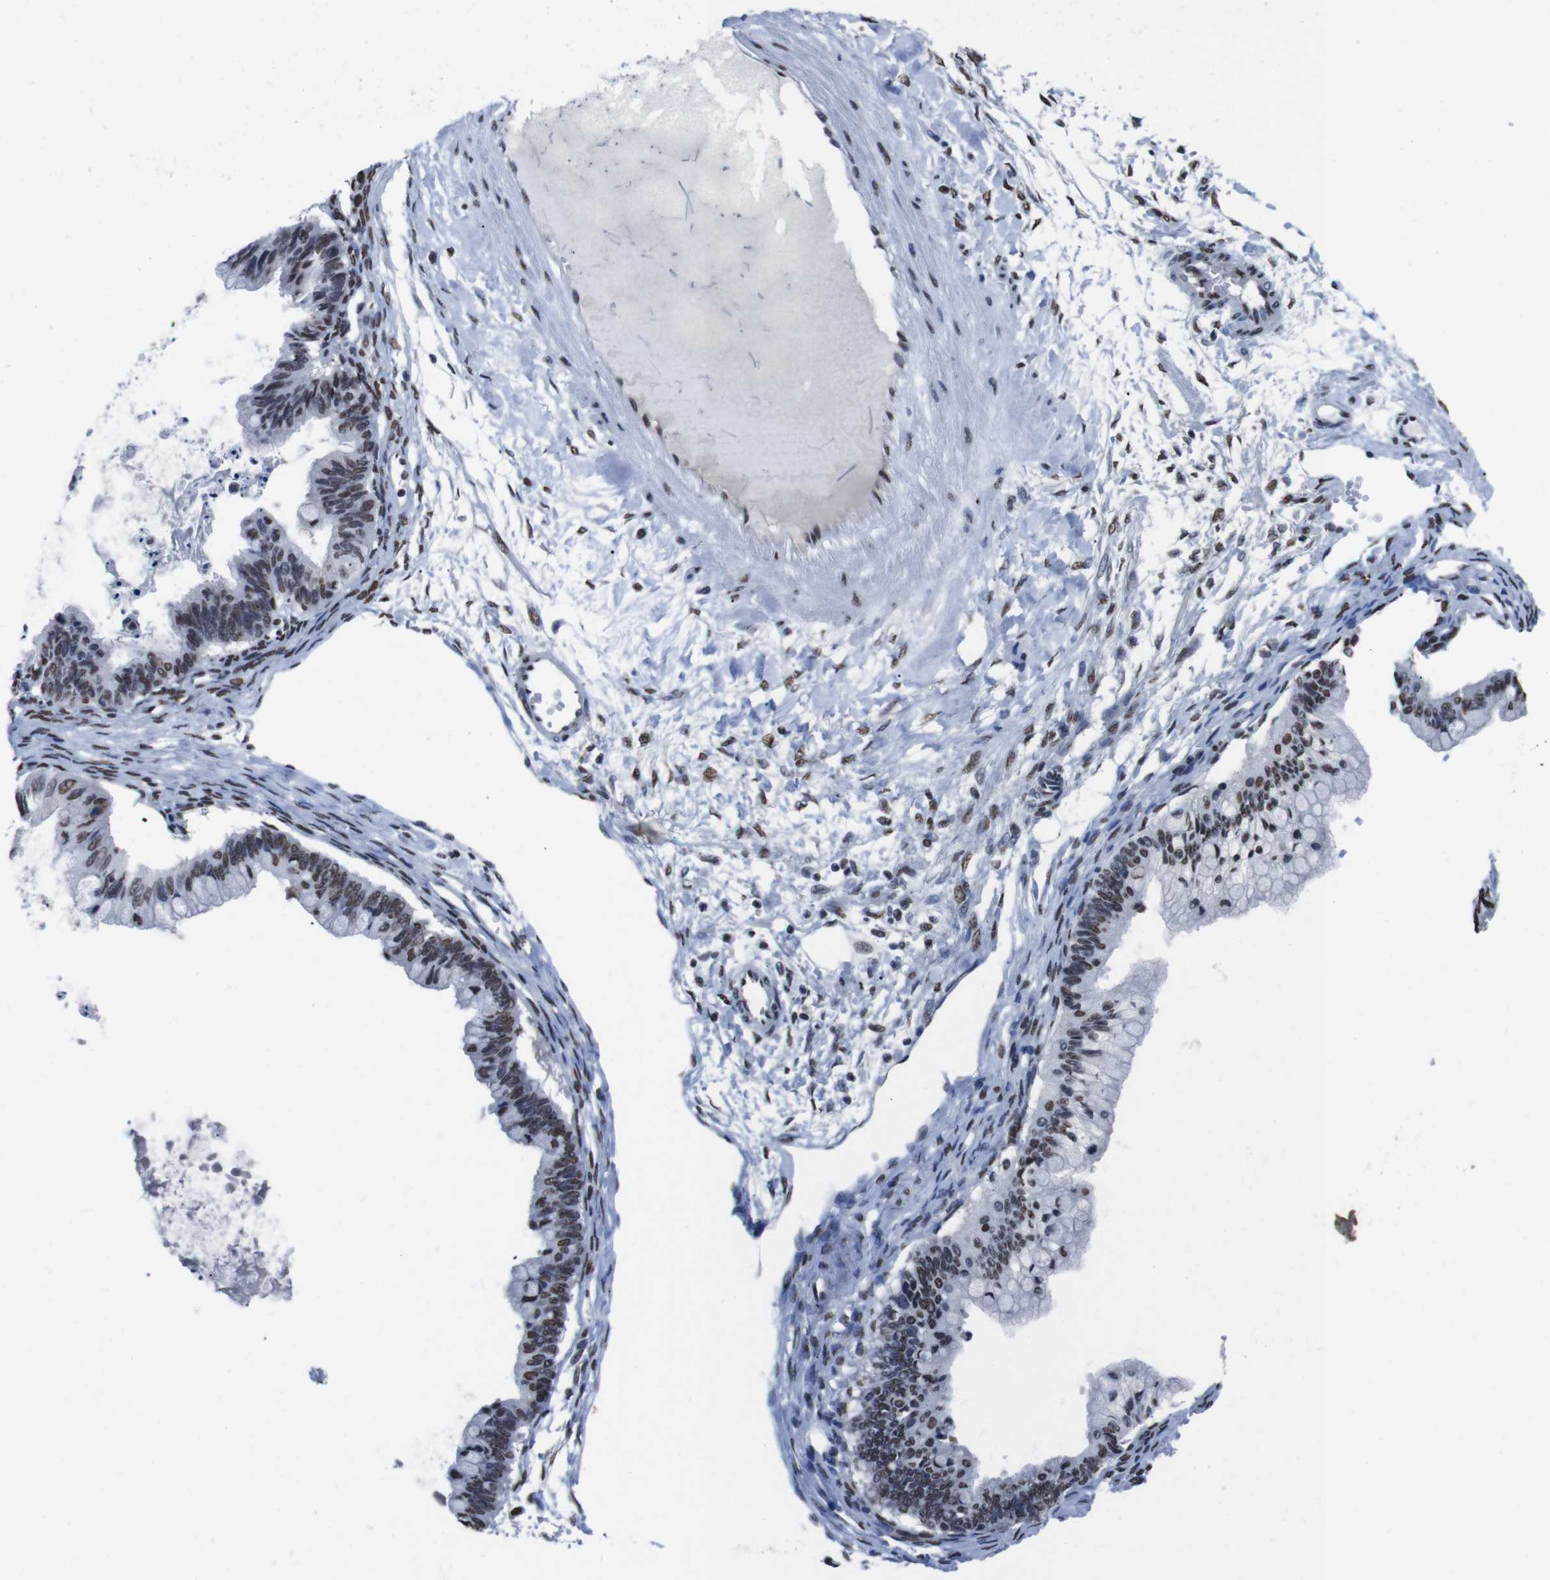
{"staining": {"intensity": "moderate", "quantity": ">75%", "location": "nuclear"}, "tissue": "ovarian cancer", "cell_type": "Tumor cells", "image_type": "cancer", "snomed": [{"axis": "morphology", "description": "Cystadenocarcinoma, mucinous, NOS"}, {"axis": "topography", "description": "Ovary"}], "caption": "Immunohistochemistry (DAB) staining of human ovarian cancer shows moderate nuclear protein positivity in approximately >75% of tumor cells. (DAB (3,3'-diaminobenzidine) = brown stain, brightfield microscopy at high magnification).", "gene": "PIP4P2", "patient": {"sex": "female", "age": 57}}